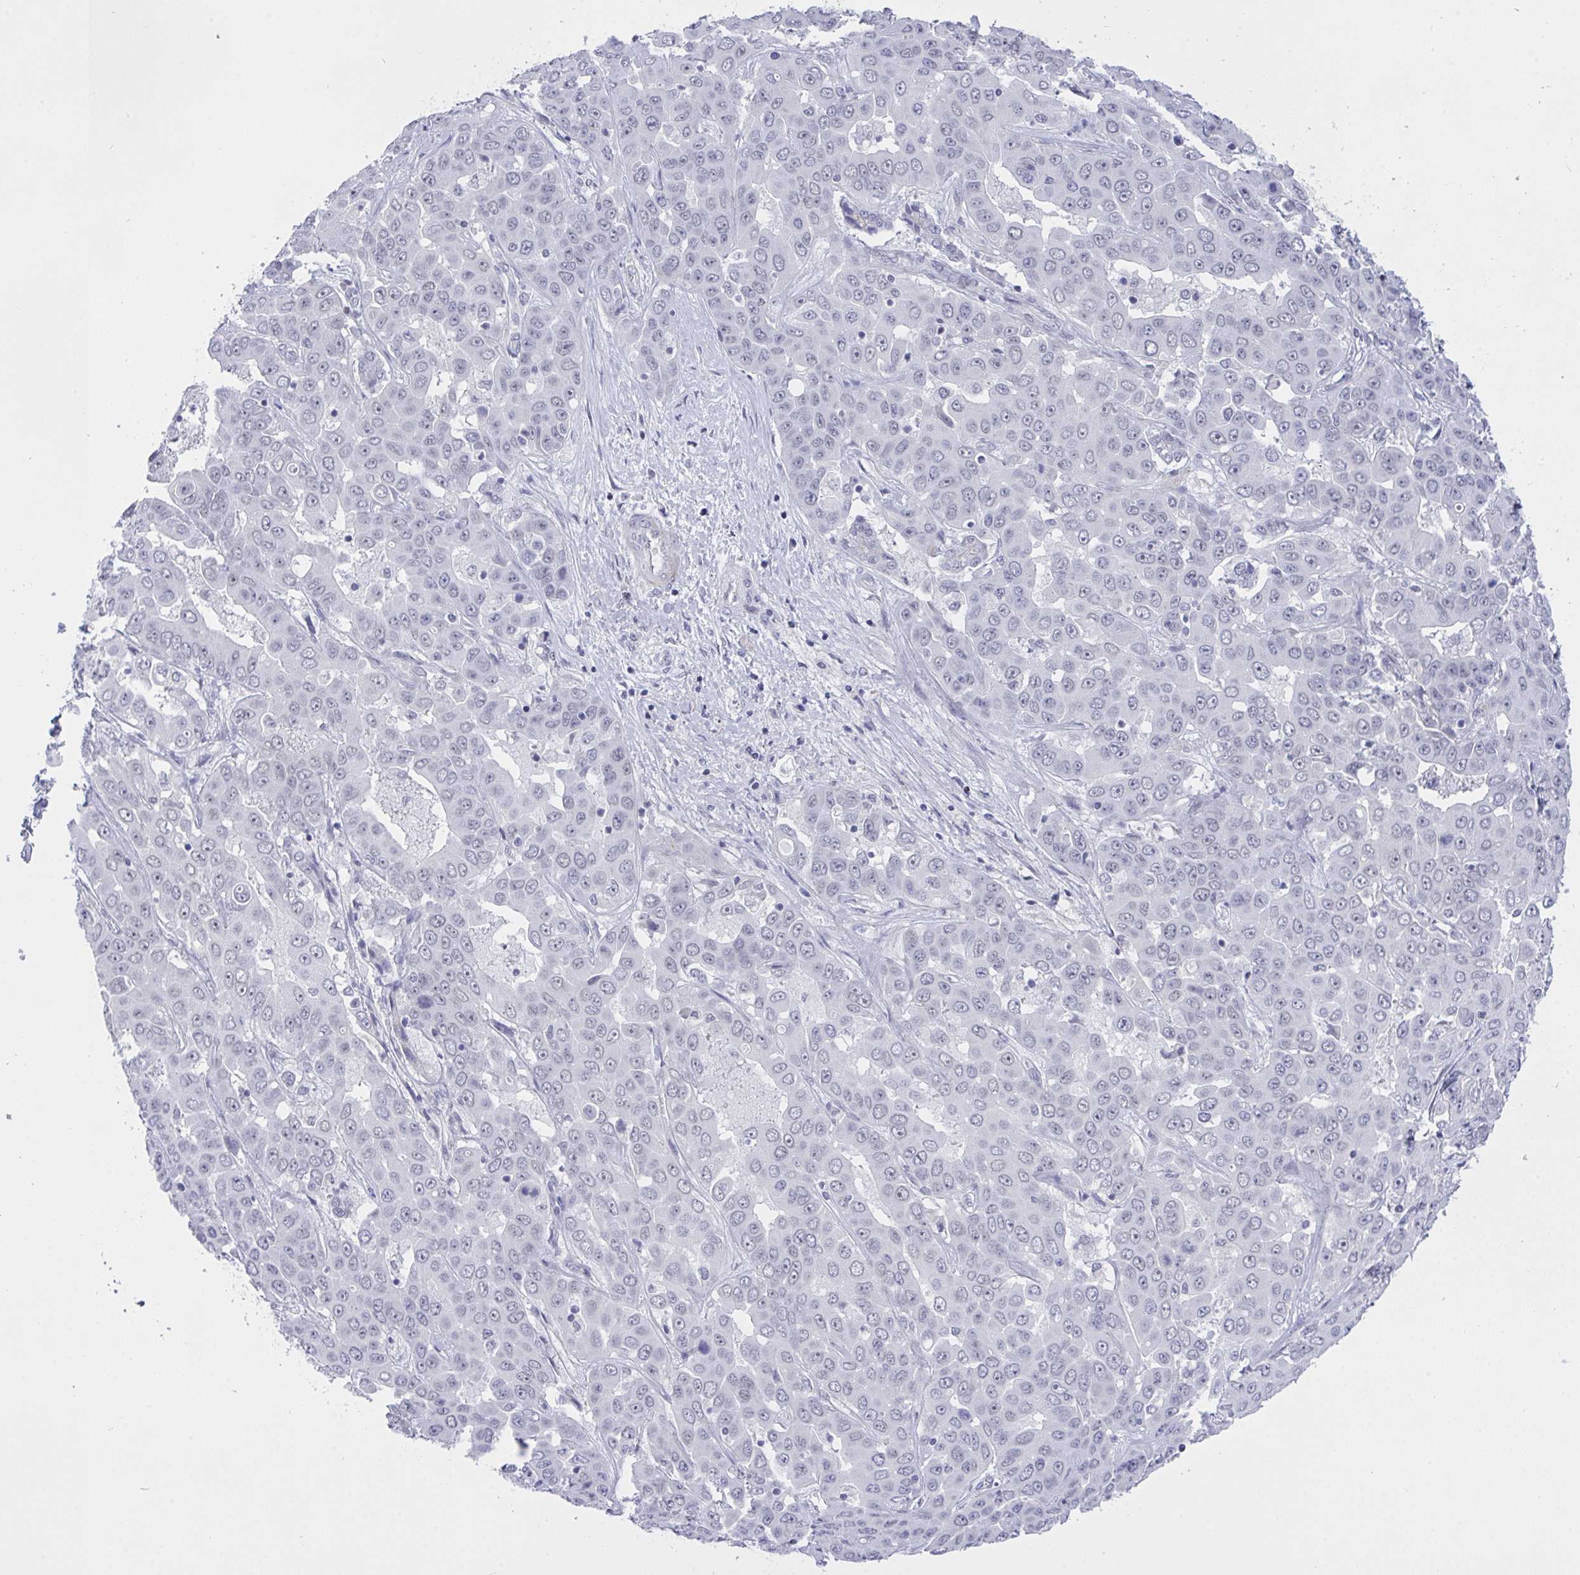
{"staining": {"intensity": "negative", "quantity": "none", "location": "none"}, "tissue": "liver cancer", "cell_type": "Tumor cells", "image_type": "cancer", "snomed": [{"axis": "morphology", "description": "Cholangiocarcinoma"}, {"axis": "topography", "description": "Liver"}], "caption": "DAB (3,3'-diaminobenzidine) immunohistochemical staining of liver cancer (cholangiocarcinoma) shows no significant staining in tumor cells.", "gene": "FBXL22", "patient": {"sex": "female", "age": 52}}